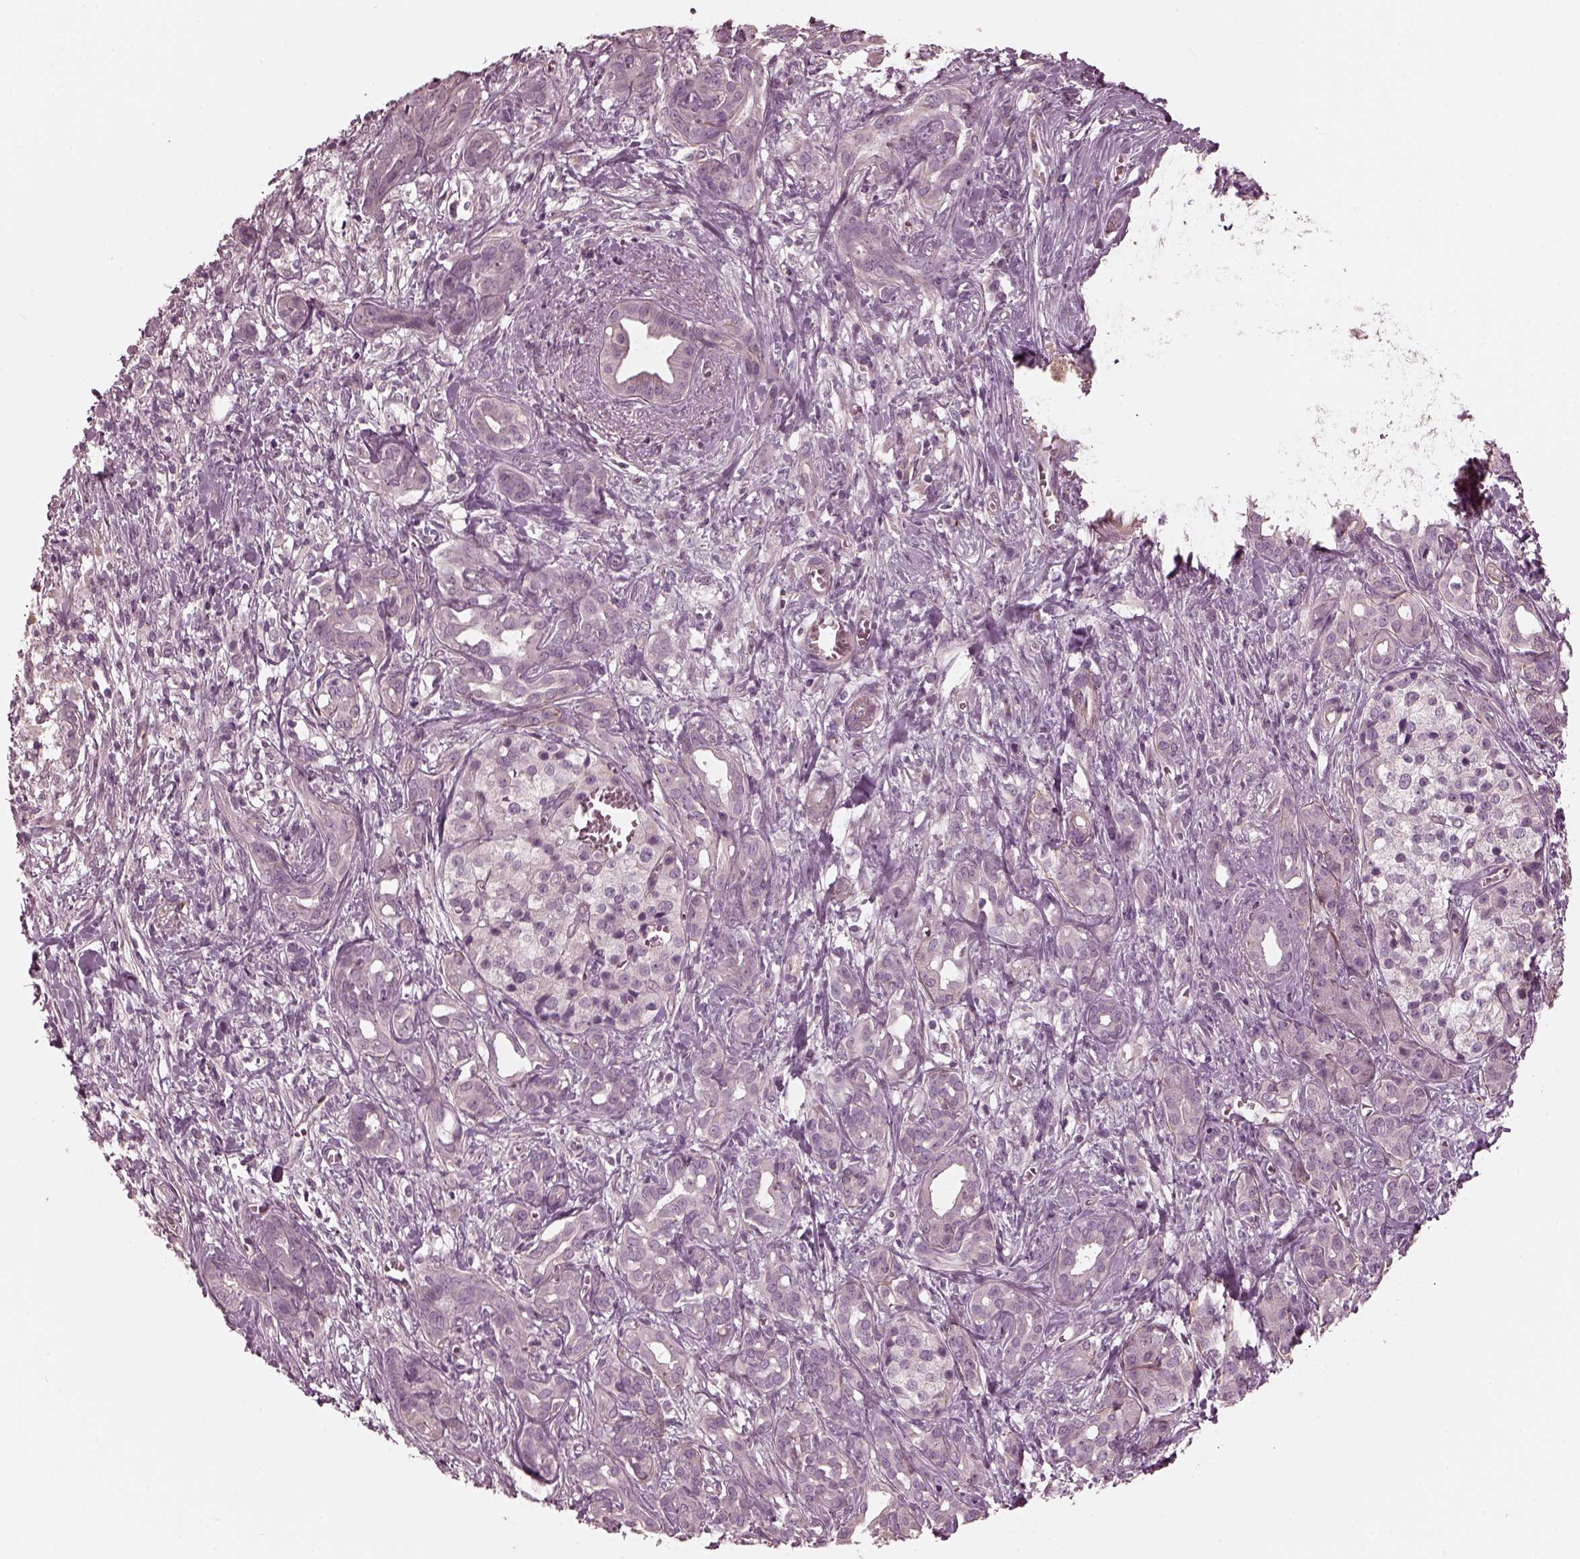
{"staining": {"intensity": "negative", "quantity": "none", "location": "none"}, "tissue": "pancreatic cancer", "cell_type": "Tumor cells", "image_type": "cancer", "snomed": [{"axis": "morphology", "description": "Adenocarcinoma, NOS"}, {"axis": "topography", "description": "Pancreas"}], "caption": "An image of human pancreatic cancer is negative for staining in tumor cells. (DAB IHC, high magnification).", "gene": "KIF6", "patient": {"sex": "male", "age": 61}}